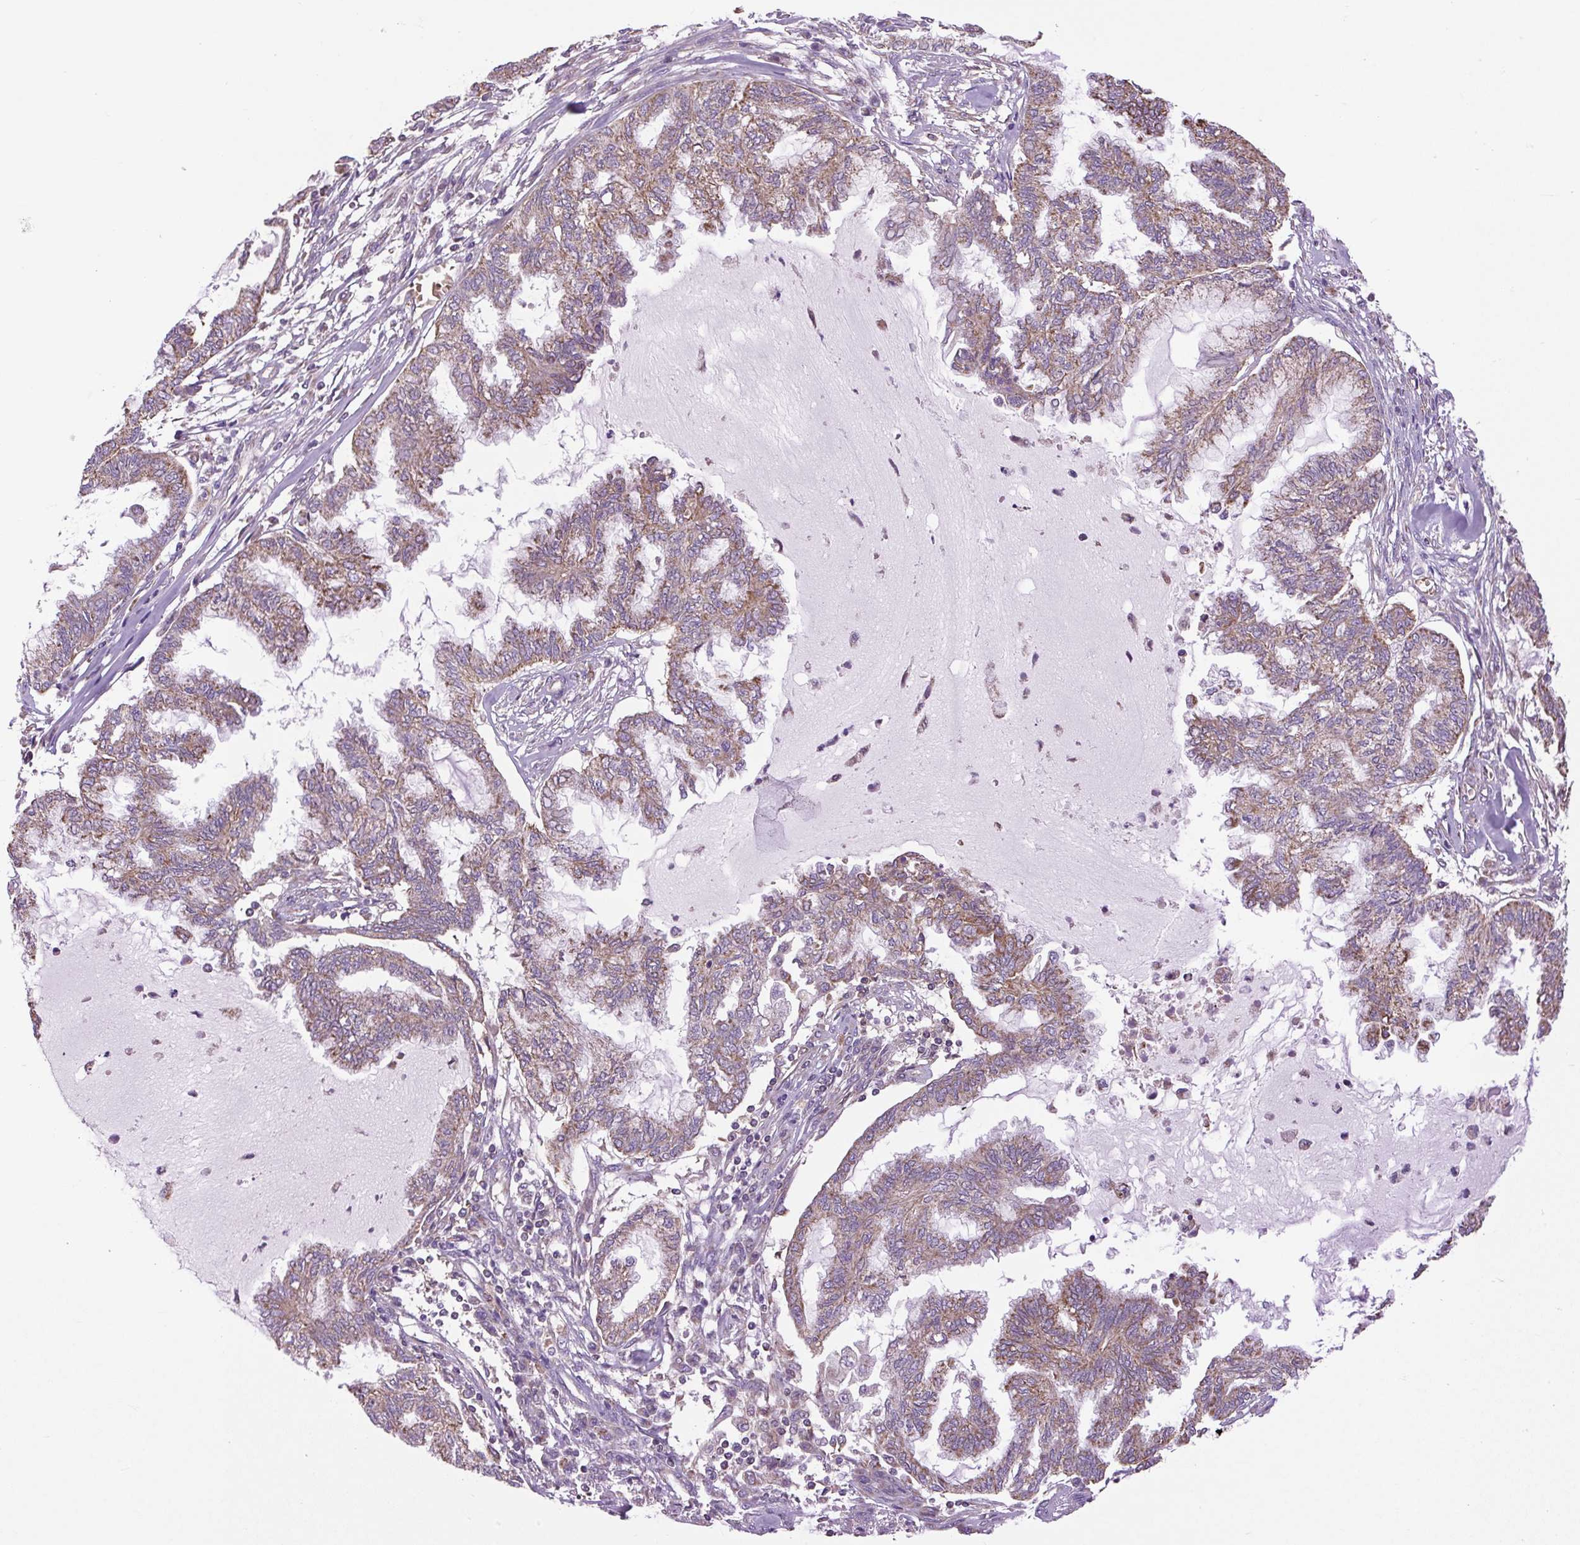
{"staining": {"intensity": "moderate", "quantity": ">75%", "location": "cytoplasmic/membranous"}, "tissue": "endometrial cancer", "cell_type": "Tumor cells", "image_type": "cancer", "snomed": [{"axis": "morphology", "description": "Adenocarcinoma, NOS"}, {"axis": "topography", "description": "Endometrium"}], "caption": "A brown stain highlights moderate cytoplasmic/membranous positivity of a protein in endometrial cancer tumor cells. (DAB (3,3'-diaminobenzidine) = brown stain, brightfield microscopy at high magnification).", "gene": "PLCG1", "patient": {"sex": "female", "age": 86}}